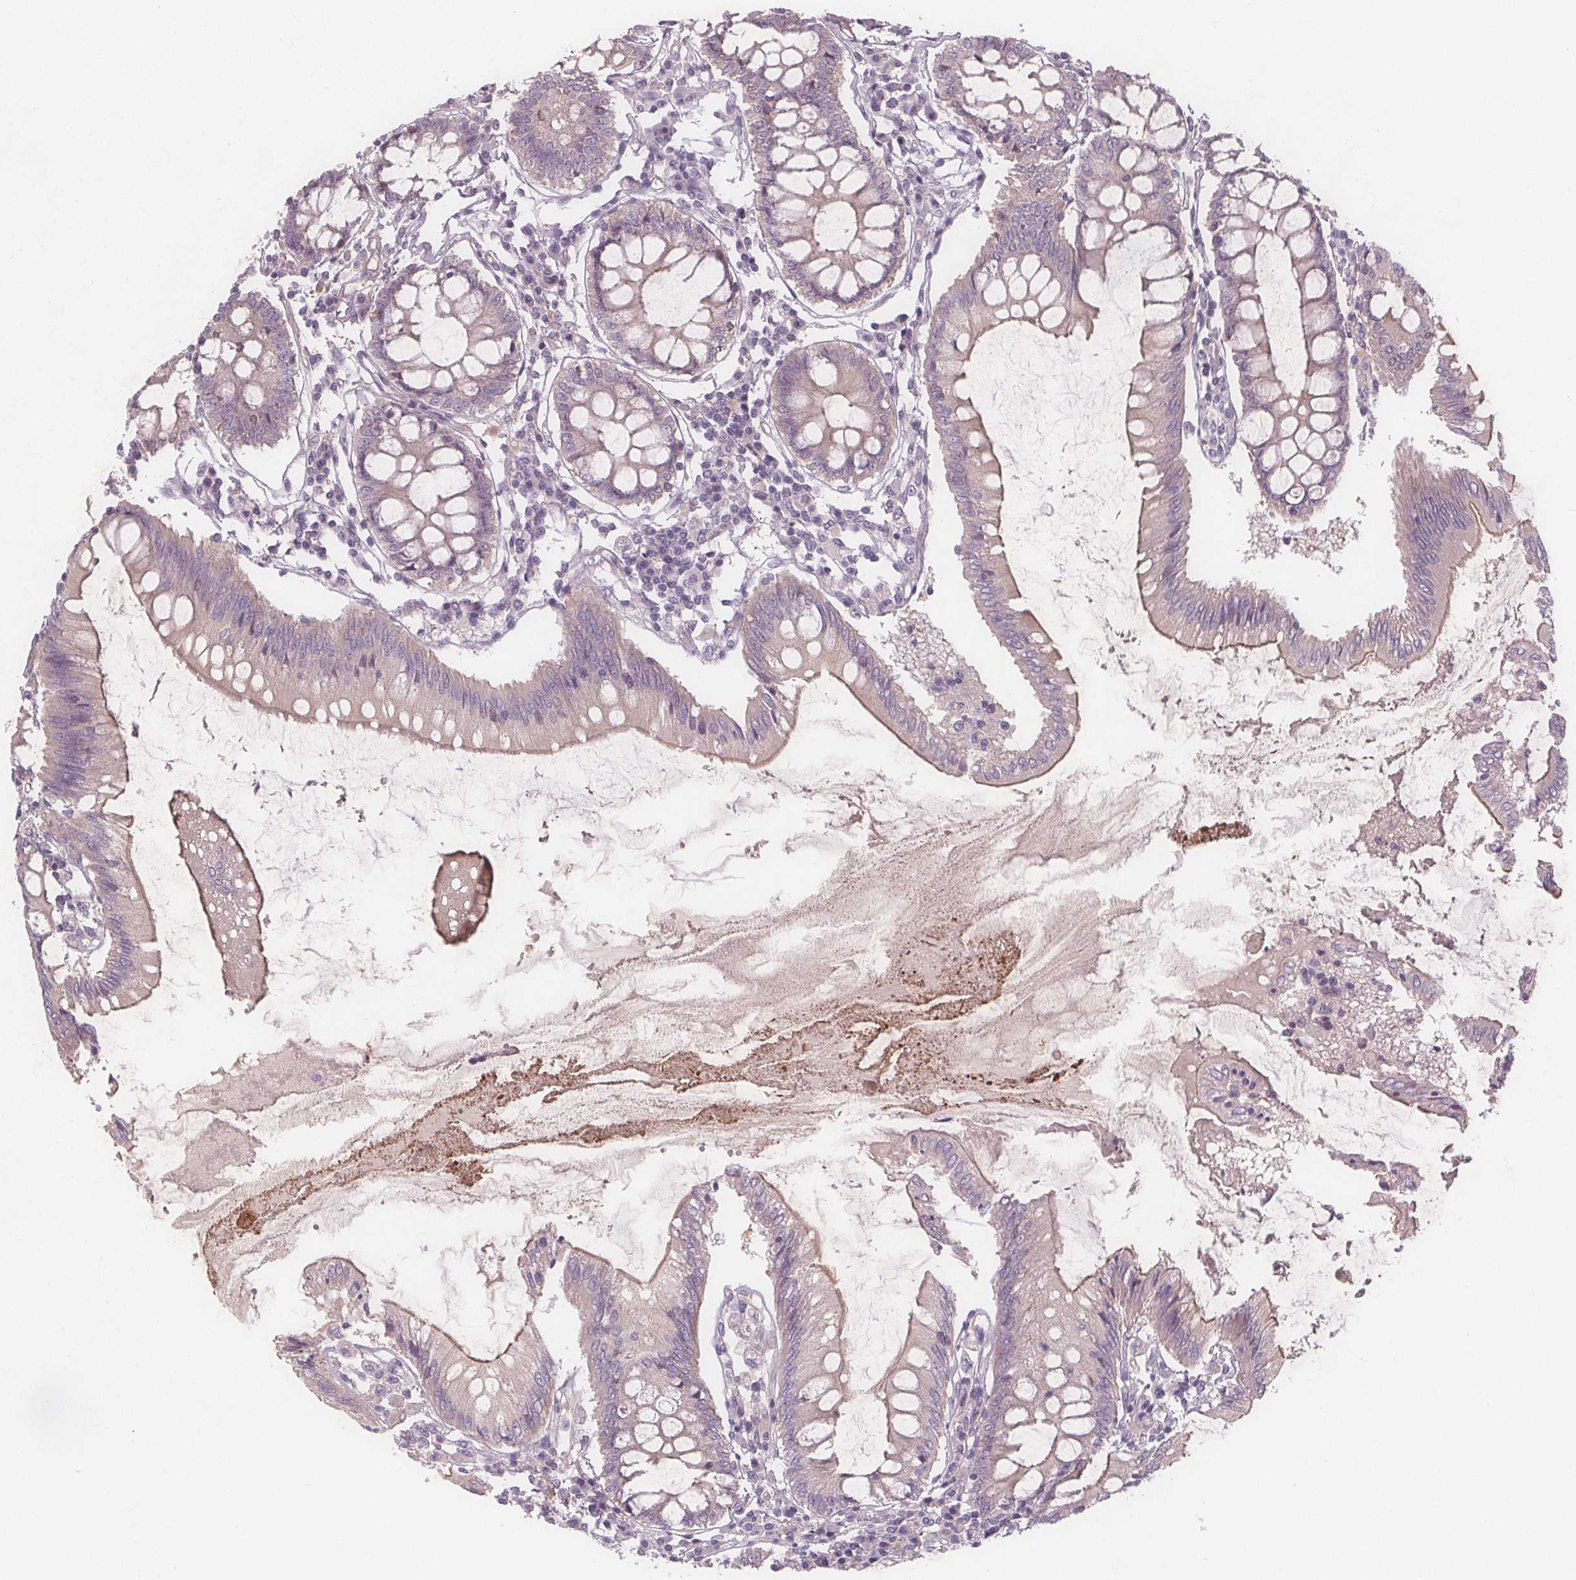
{"staining": {"intensity": "weak", "quantity": "<25%", "location": "cytoplasmic/membranous"}, "tissue": "colon", "cell_type": "Endothelial cells", "image_type": "normal", "snomed": [{"axis": "morphology", "description": "Normal tissue, NOS"}, {"axis": "morphology", "description": "Adenocarcinoma, NOS"}, {"axis": "topography", "description": "Colon"}], "caption": "Normal colon was stained to show a protein in brown. There is no significant staining in endothelial cells. Brightfield microscopy of immunohistochemistry stained with DAB (3,3'-diaminobenzidine) (brown) and hematoxylin (blue), captured at high magnification.", "gene": "VNN1", "patient": {"sex": "male", "age": 83}}